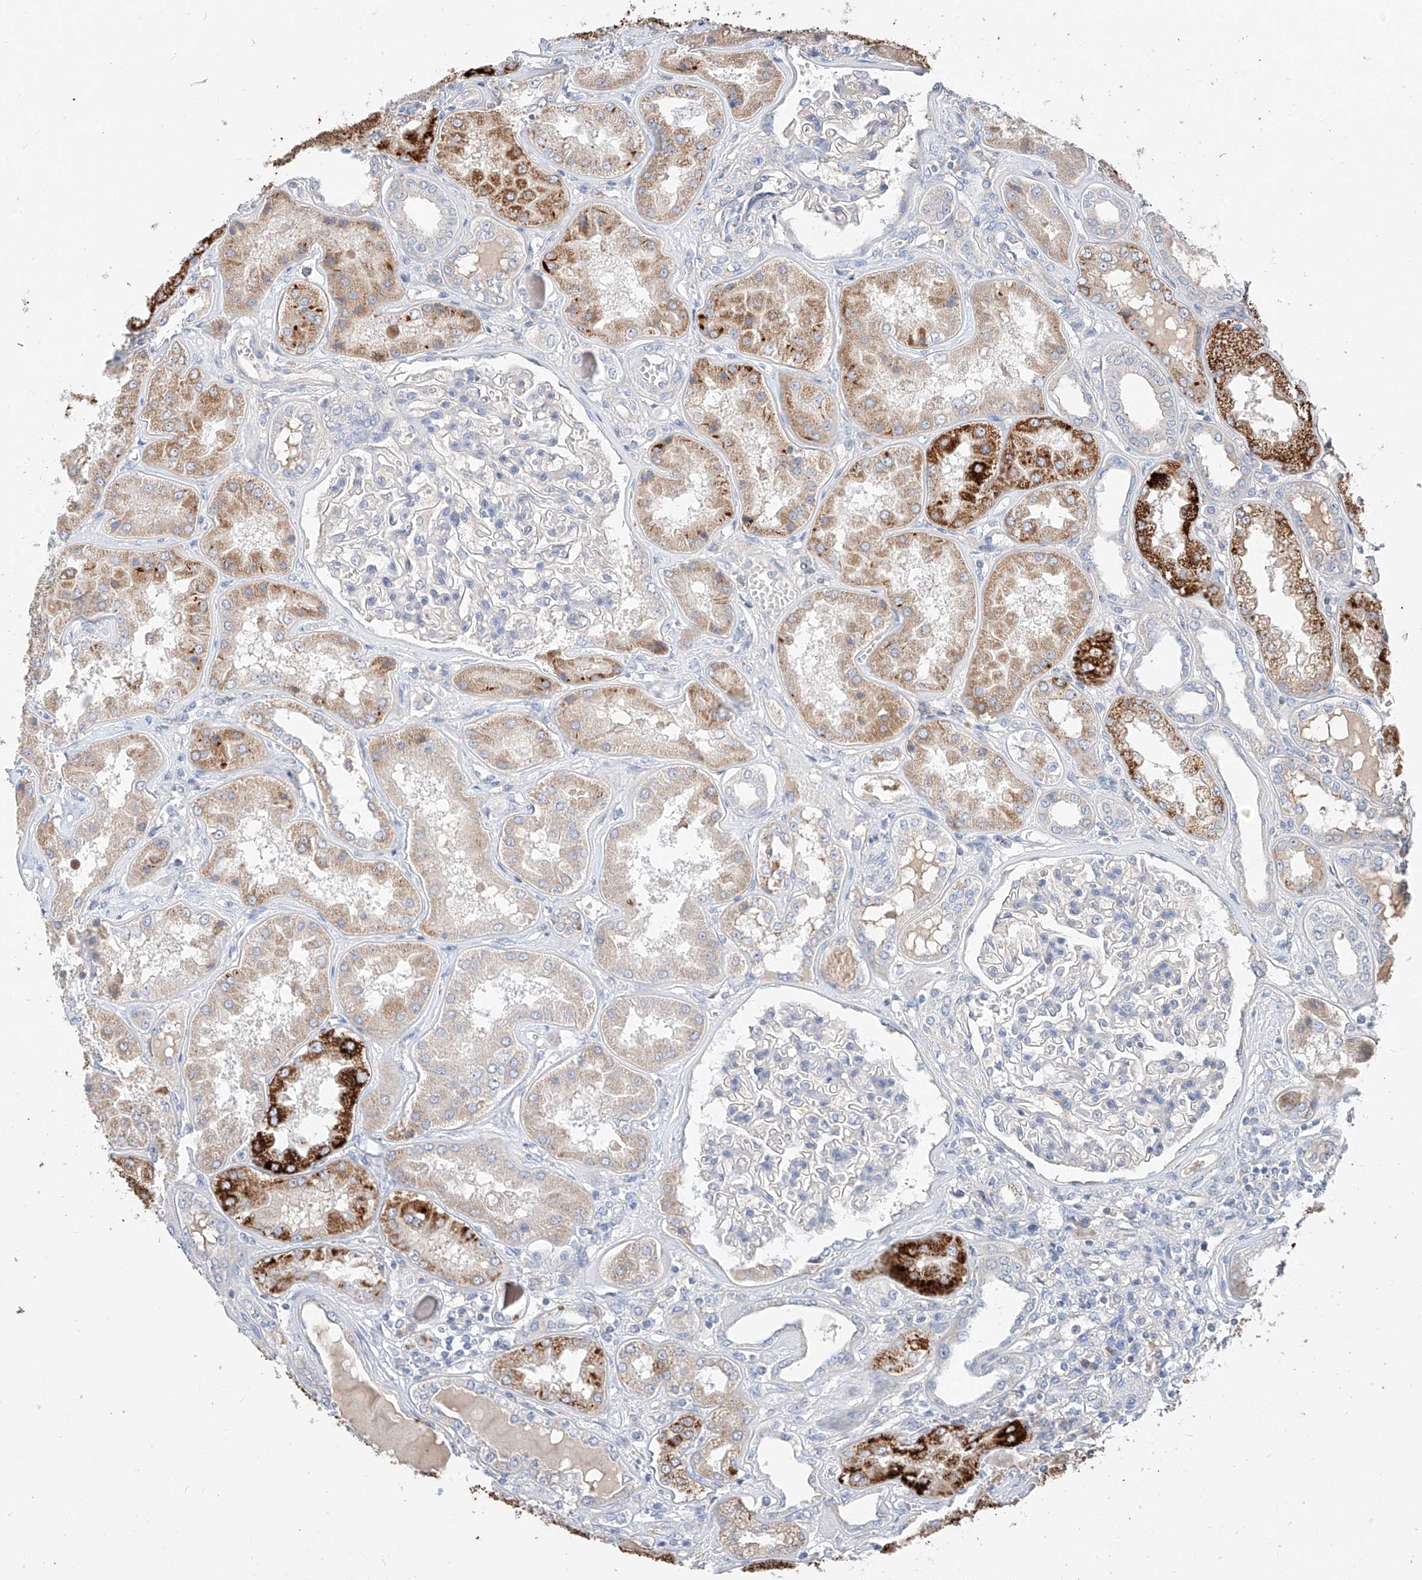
{"staining": {"intensity": "negative", "quantity": "none", "location": "none"}, "tissue": "kidney", "cell_type": "Cells in glomeruli", "image_type": "normal", "snomed": [{"axis": "morphology", "description": "Normal tissue, NOS"}, {"axis": "topography", "description": "Kidney"}], "caption": "The histopathology image shows no significant staining in cells in glomeruli of kidney.", "gene": "RUSC1", "patient": {"sex": "female", "age": 56}}